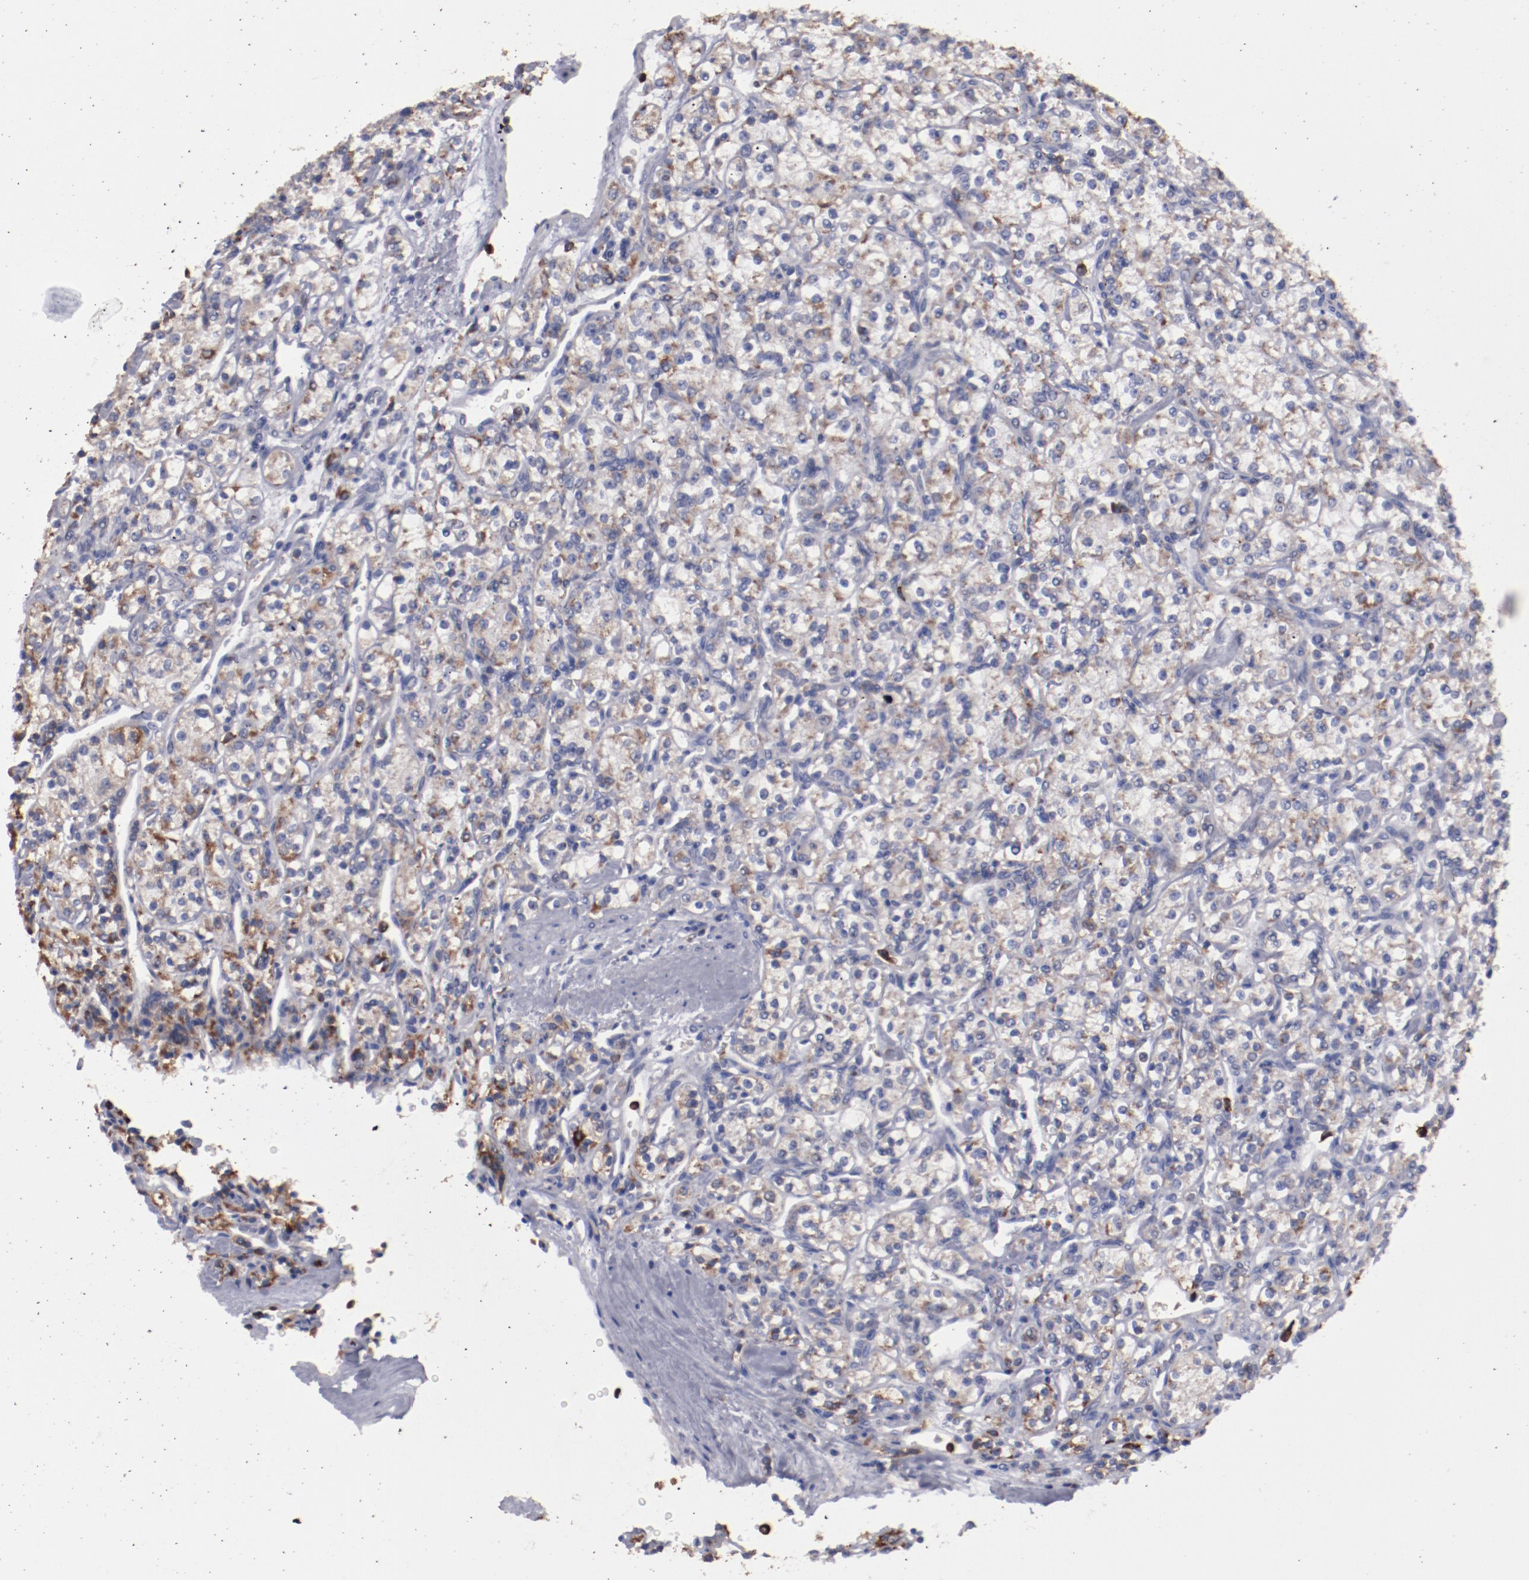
{"staining": {"intensity": "weak", "quantity": ">75%", "location": "cytoplasmic/membranous"}, "tissue": "renal cancer", "cell_type": "Tumor cells", "image_type": "cancer", "snomed": [{"axis": "morphology", "description": "Adenocarcinoma, NOS"}, {"axis": "topography", "description": "Kidney"}], "caption": "This image exhibits adenocarcinoma (renal) stained with IHC to label a protein in brown. The cytoplasmic/membranous of tumor cells show weak positivity for the protein. Nuclei are counter-stained blue.", "gene": "FGR", "patient": {"sex": "male", "age": 77}}